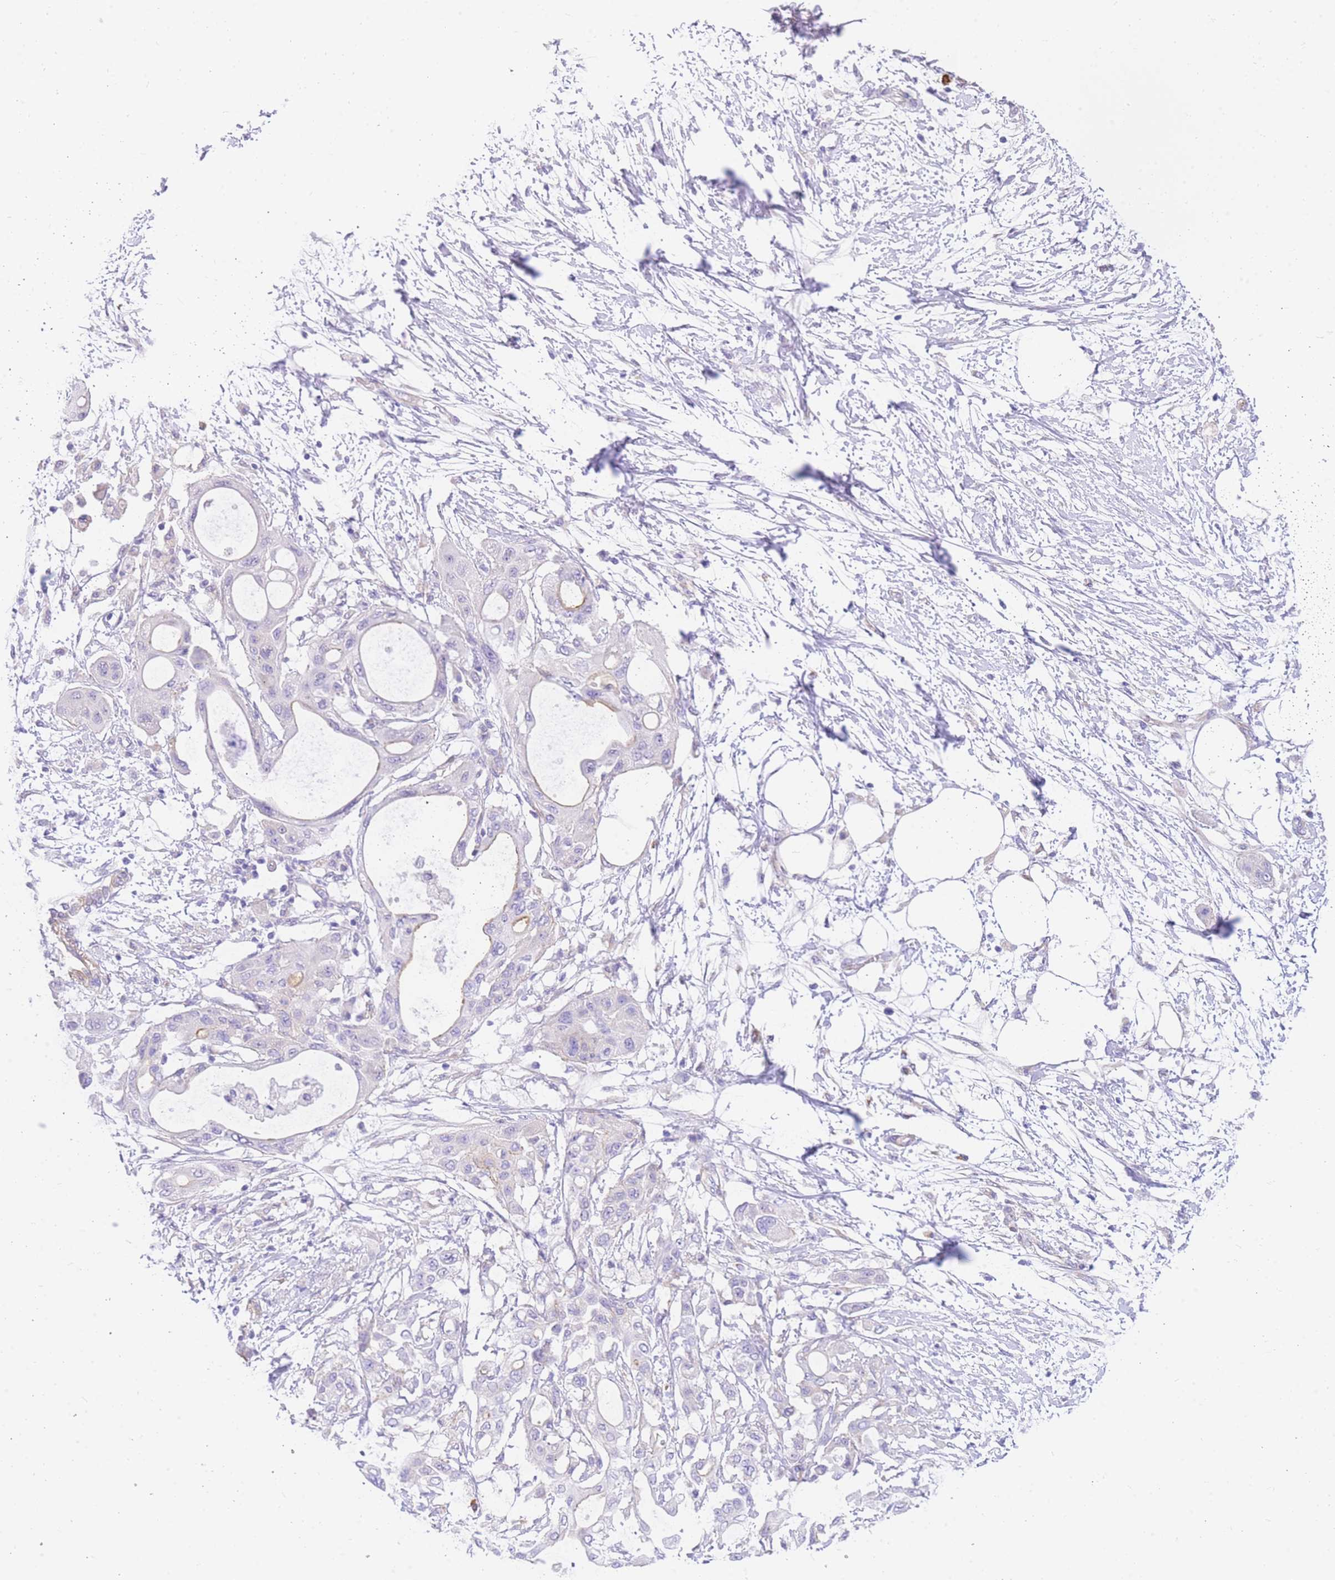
{"staining": {"intensity": "negative", "quantity": "none", "location": "none"}, "tissue": "pancreatic cancer", "cell_type": "Tumor cells", "image_type": "cancer", "snomed": [{"axis": "morphology", "description": "Adenocarcinoma, NOS"}, {"axis": "topography", "description": "Pancreas"}], "caption": "The IHC micrograph has no significant staining in tumor cells of pancreatic cancer tissue.", "gene": "SRSF12", "patient": {"sex": "male", "age": 68}}